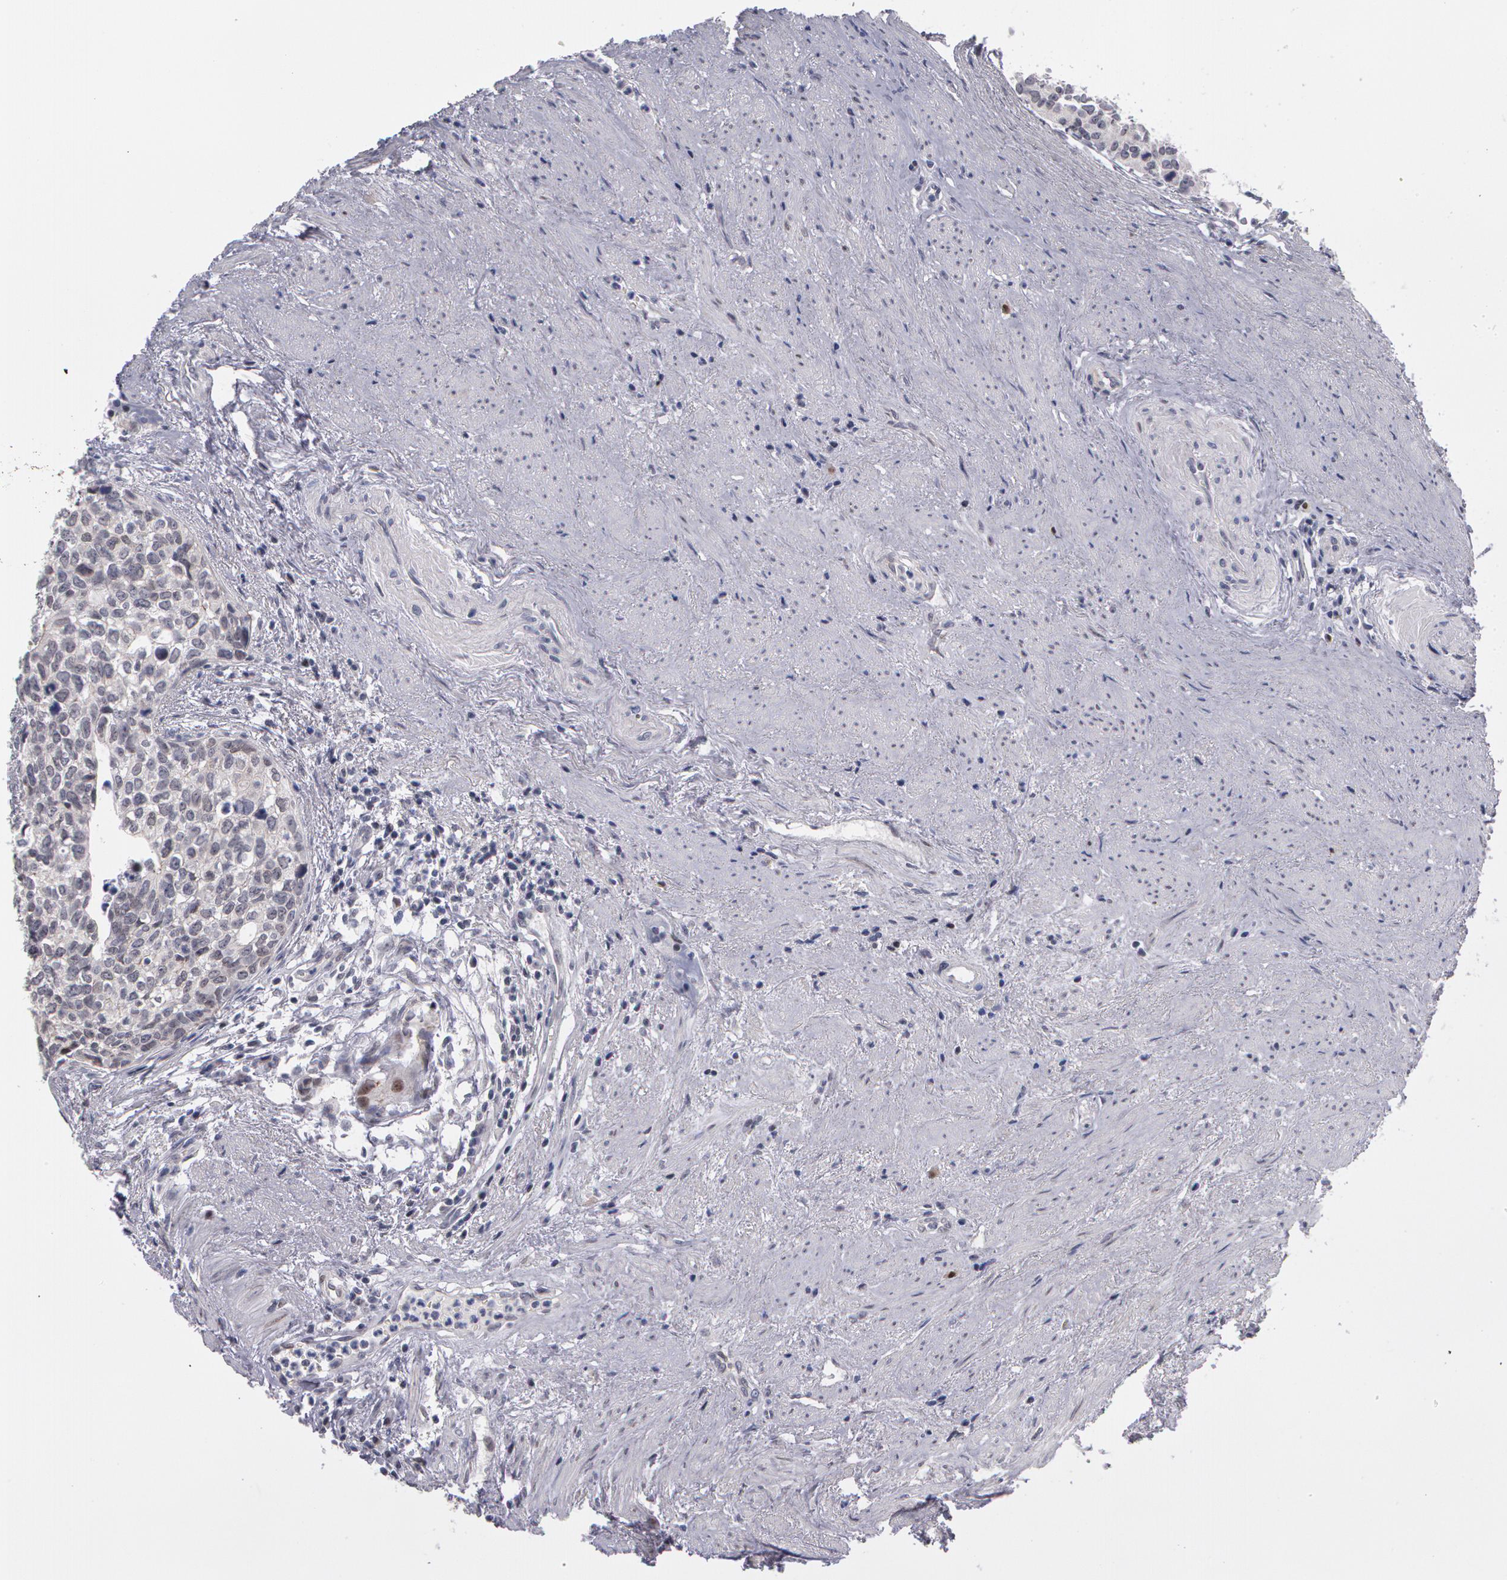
{"staining": {"intensity": "negative", "quantity": "none", "location": "none"}, "tissue": "urothelial cancer", "cell_type": "Tumor cells", "image_type": "cancer", "snomed": [{"axis": "morphology", "description": "Urothelial carcinoma, High grade"}, {"axis": "topography", "description": "Urinary bladder"}], "caption": "An immunohistochemistry (IHC) image of high-grade urothelial carcinoma is shown. There is no staining in tumor cells of high-grade urothelial carcinoma.", "gene": "PRICKLE1", "patient": {"sex": "male", "age": 81}}